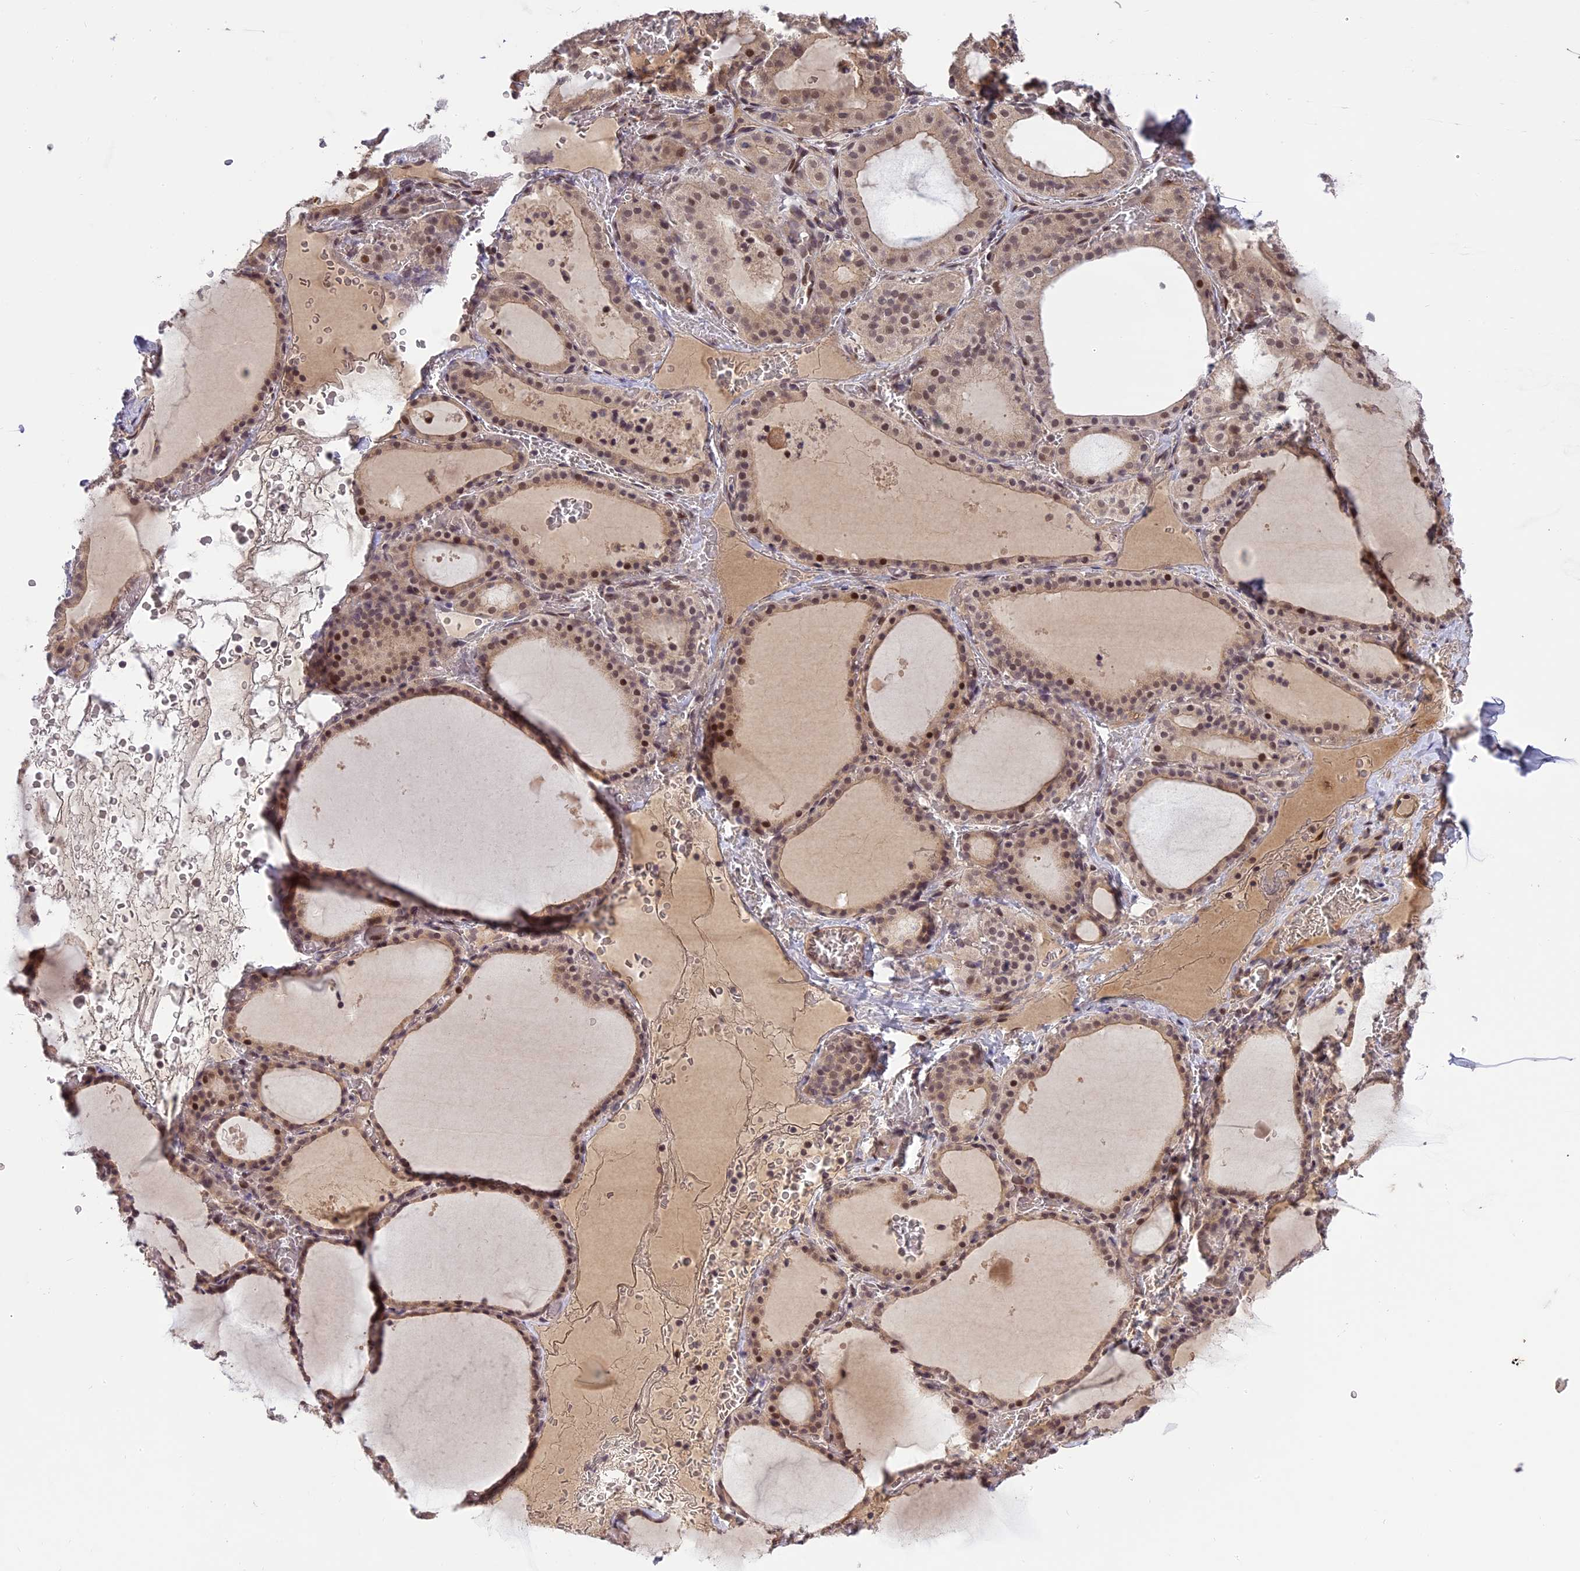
{"staining": {"intensity": "moderate", "quantity": ">75%", "location": "cytoplasmic/membranous,nuclear"}, "tissue": "thyroid gland", "cell_type": "Glandular cells", "image_type": "normal", "snomed": [{"axis": "morphology", "description": "Normal tissue, NOS"}, {"axis": "topography", "description": "Thyroid gland"}], "caption": "Protein staining by immunohistochemistry (IHC) reveals moderate cytoplasmic/membranous,nuclear expression in about >75% of glandular cells in benign thyroid gland. (Brightfield microscopy of DAB IHC at high magnification).", "gene": "PRELID2", "patient": {"sex": "female", "age": 39}}